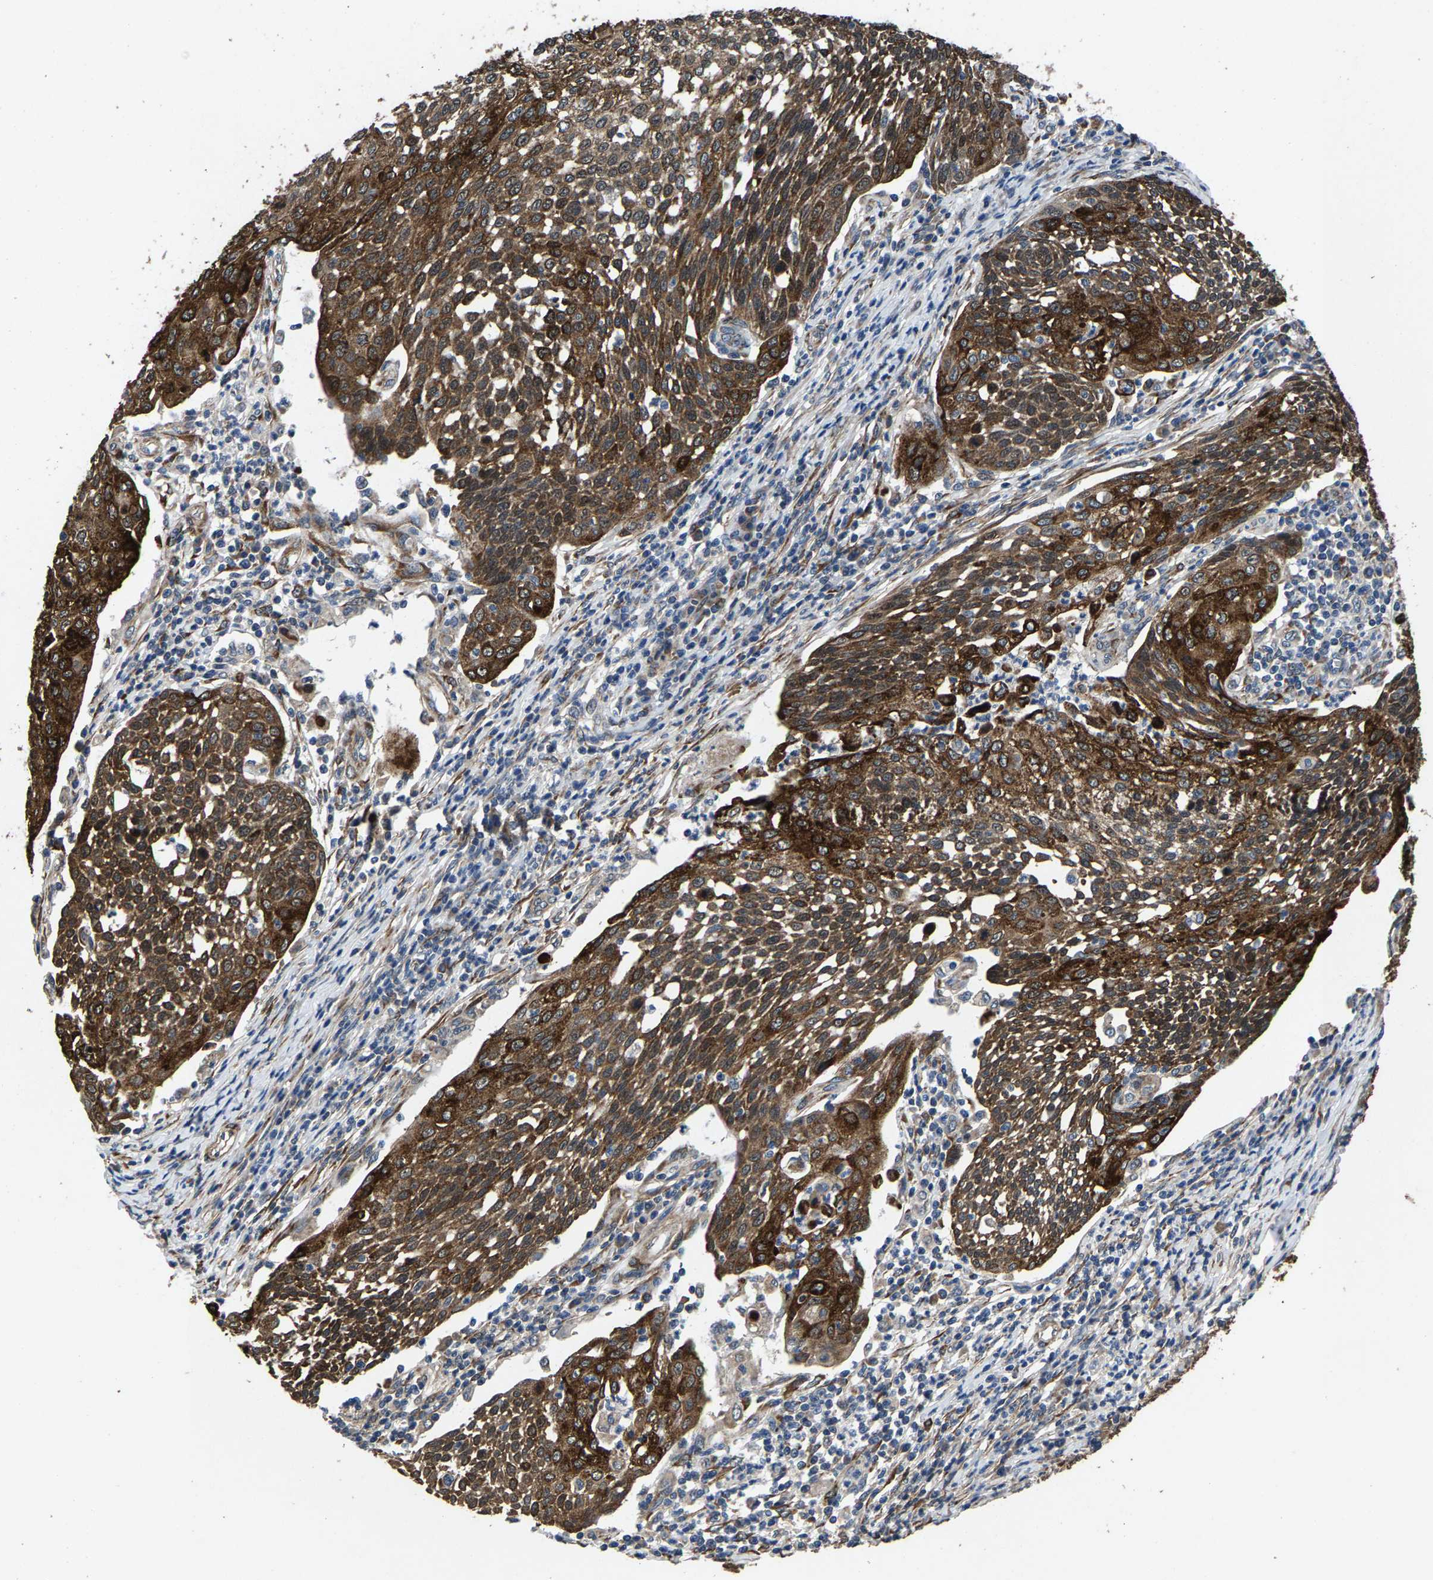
{"staining": {"intensity": "strong", "quantity": ">75%", "location": "cytoplasmic/membranous"}, "tissue": "cervical cancer", "cell_type": "Tumor cells", "image_type": "cancer", "snomed": [{"axis": "morphology", "description": "Squamous cell carcinoma, NOS"}, {"axis": "topography", "description": "Cervix"}], "caption": "An immunohistochemistry (IHC) photomicrograph of tumor tissue is shown. Protein staining in brown shows strong cytoplasmic/membranous positivity in cervical squamous cell carcinoma within tumor cells. Nuclei are stained in blue.", "gene": "PDP1", "patient": {"sex": "female", "age": 34}}